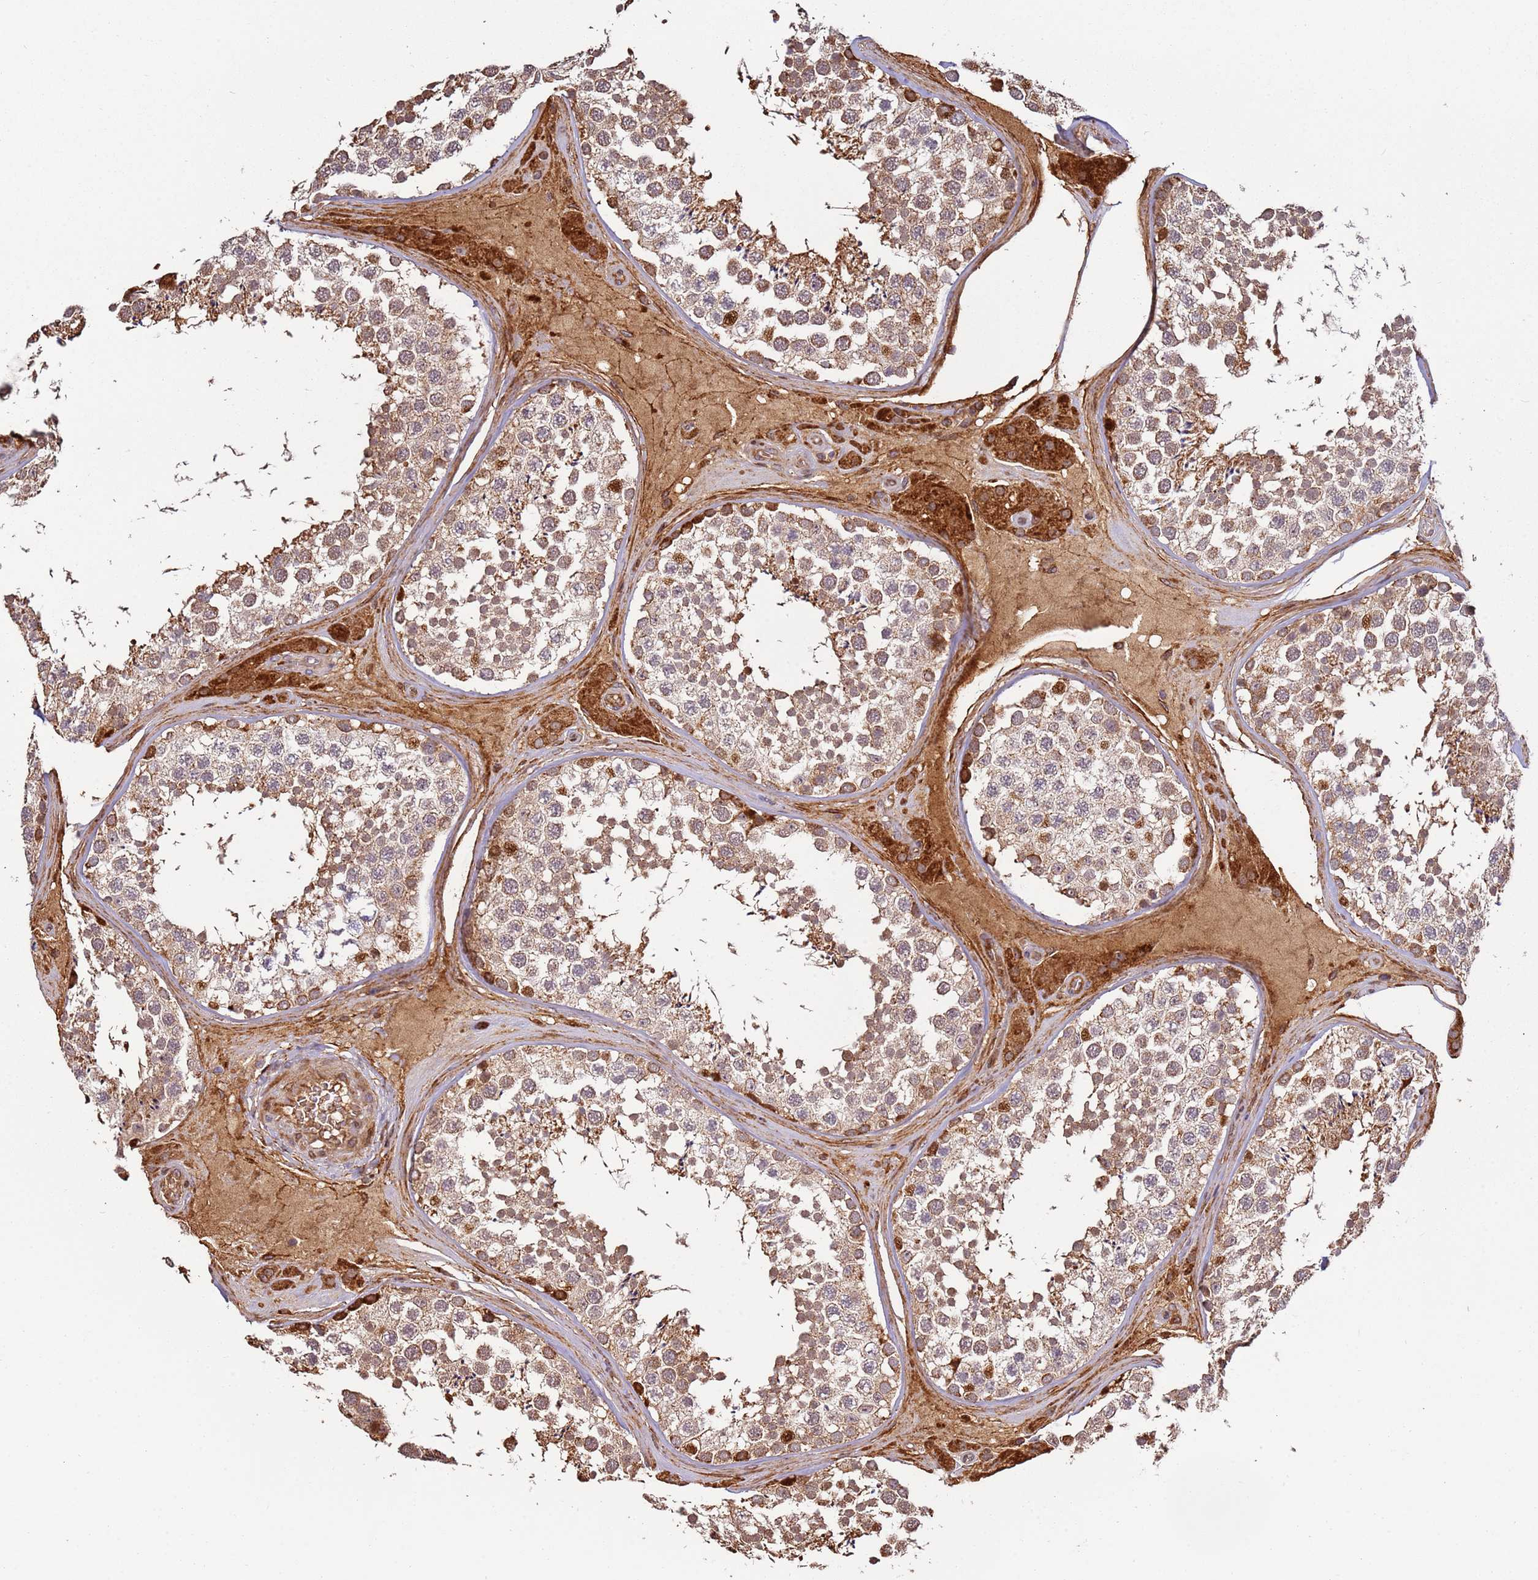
{"staining": {"intensity": "strong", "quantity": ">75%", "location": "cytoplasmic/membranous"}, "tissue": "testis", "cell_type": "Cells in seminiferous ducts", "image_type": "normal", "snomed": [{"axis": "morphology", "description": "Normal tissue, NOS"}, {"axis": "topography", "description": "Testis"}], "caption": "Protein staining of unremarkable testis displays strong cytoplasmic/membranous positivity in about >75% of cells in seminiferous ducts. (IHC, brightfield microscopy, high magnification).", "gene": "RHBDL1", "patient": {"sex": "male", "age": 46}}